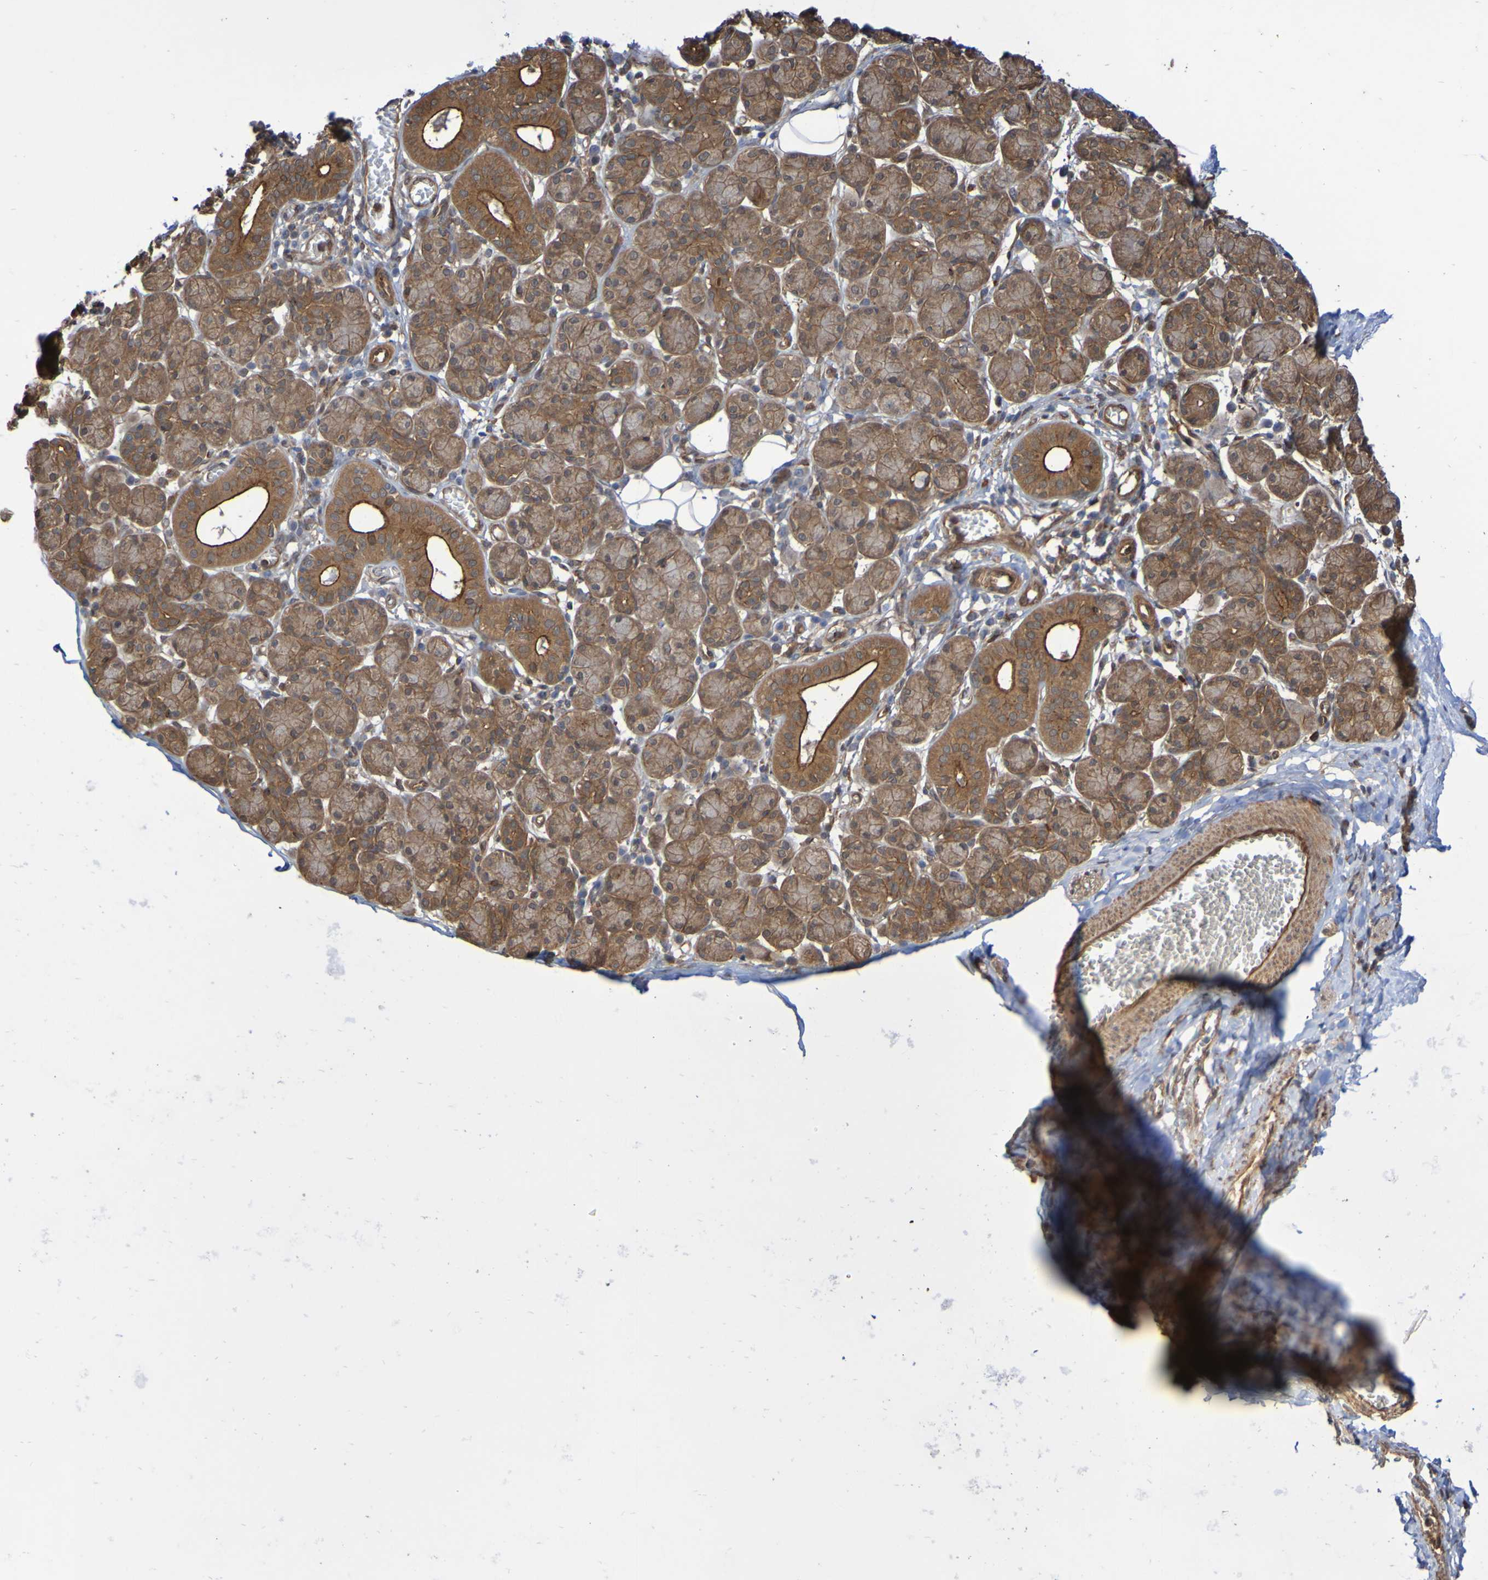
{"staining": {"intensity": "moderate", "quantity": ">75%", "location": "cytoplasmic/membranous"}, "tissue": "salivary gland", "cell_type": "Glandular cells", "image_type": "normal", "snomed": [{"axis": "morphology", "description": "Normal tissue, NOS"}, {"axis": "morphology", "description": "Inflammation, NOS"}, {"axis": "topography", "description": "Lymph node"}, {"axis": "topography", "description": "Salivary gland"}], "caption": "Glandular cells exhibit moderate cytoplasmic/membranous positivity in approximately >75% of cells in benign salivary gland. Nuclei are stained in blue.", "gene": "SERPINB6", "patient": {"sex": "male", "age": 3}}